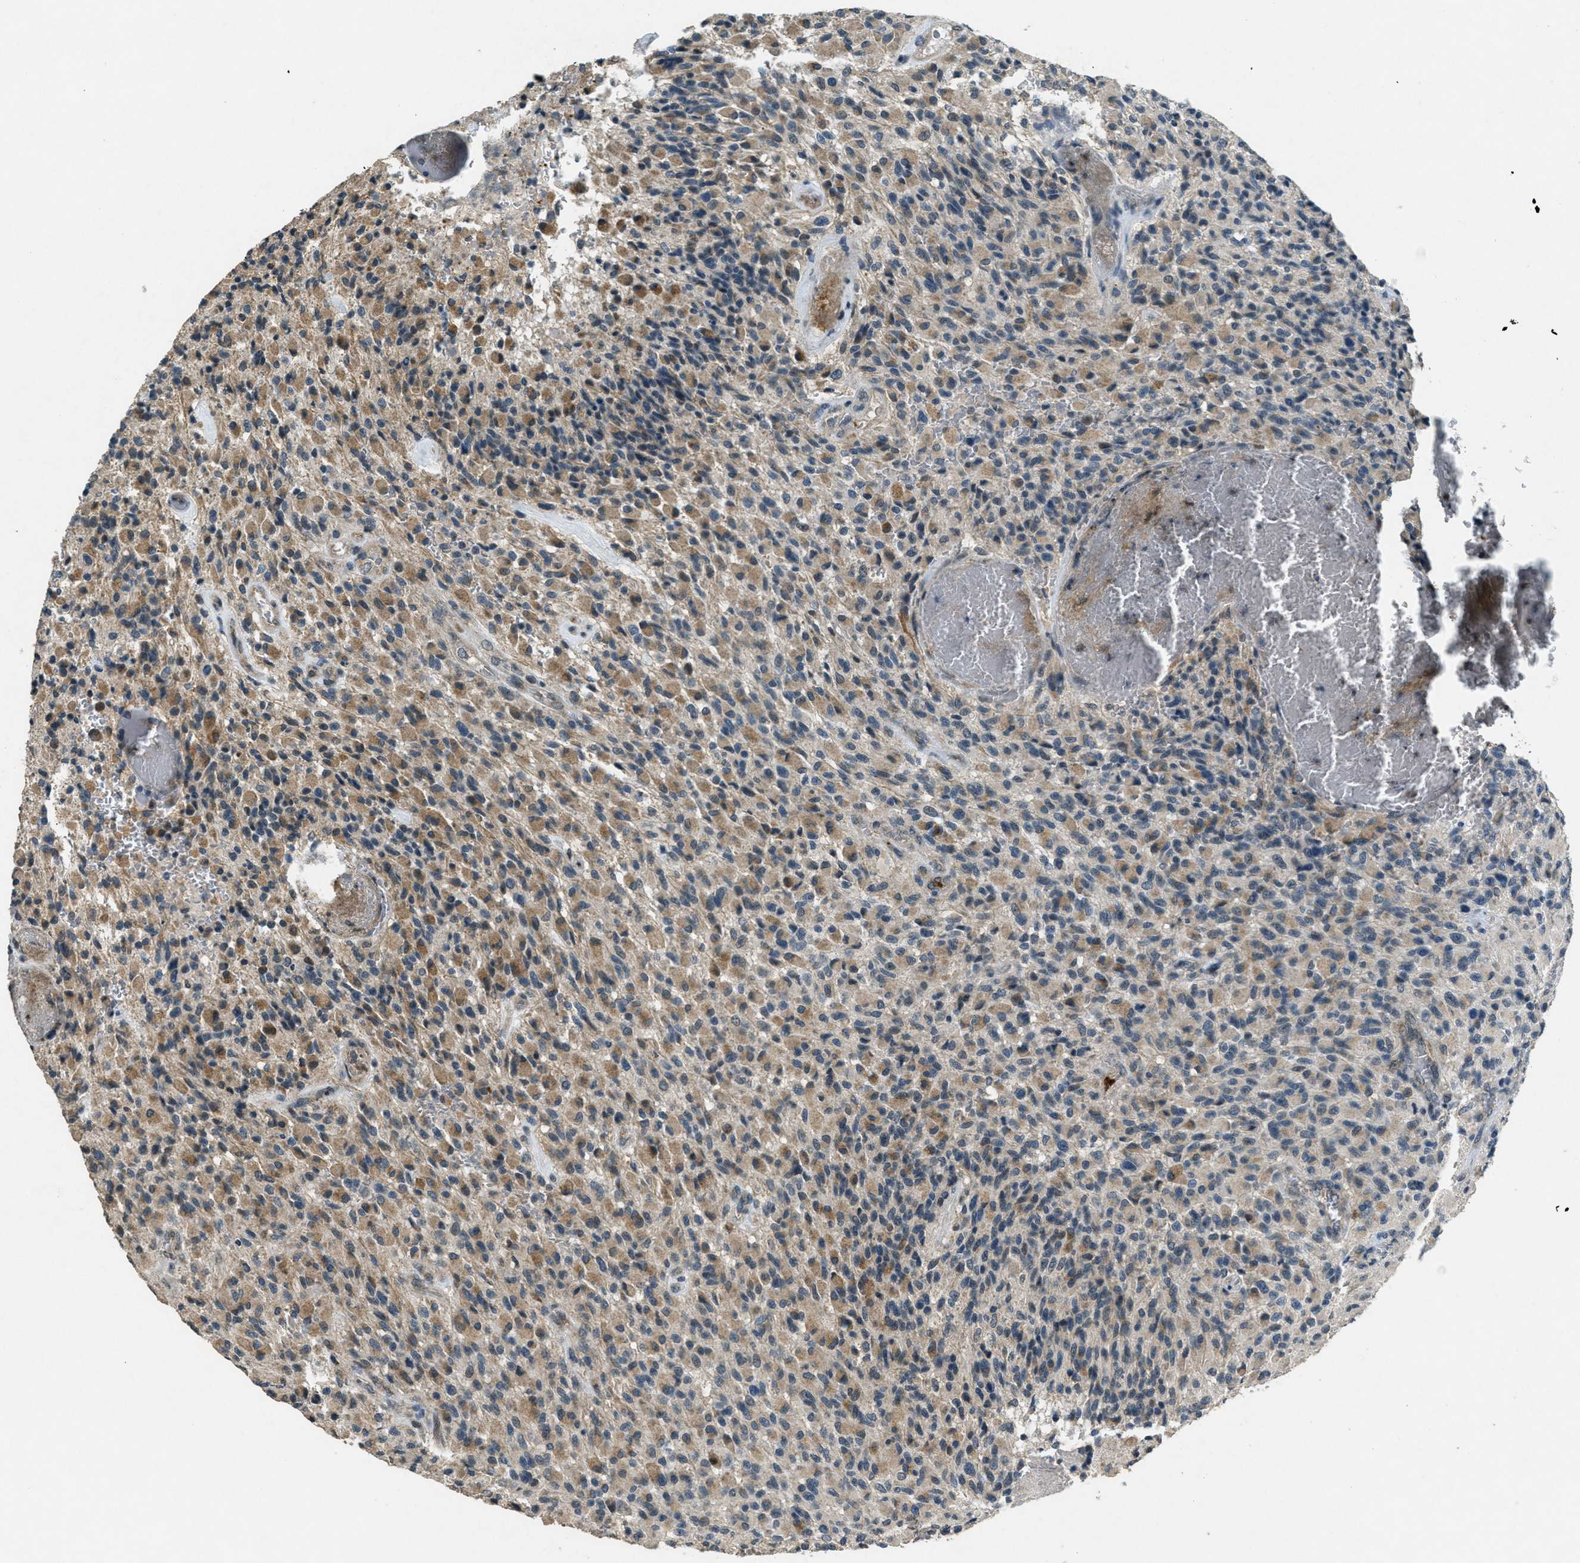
{"staining": {"intensity": "negative", "quantity": "none", "location": "none"}, "tissue": "glioma", "cell_type": "Tumor cells", "image_type": "cancer", "snomed": [{"axis": "morphology", "description": "Glioma, malignant, High grade"}, {"axis": "topography", "description": "Brain"}], "caption": "Immunohistochemical staining of glioma shows no significant expression in tumor cells. The staining is performed using DAB brown chromogen with nuclei counter-stained in using hematoxylin.", "gene": "RAB3D", "patient": {"sex": "male", "age": 71}}